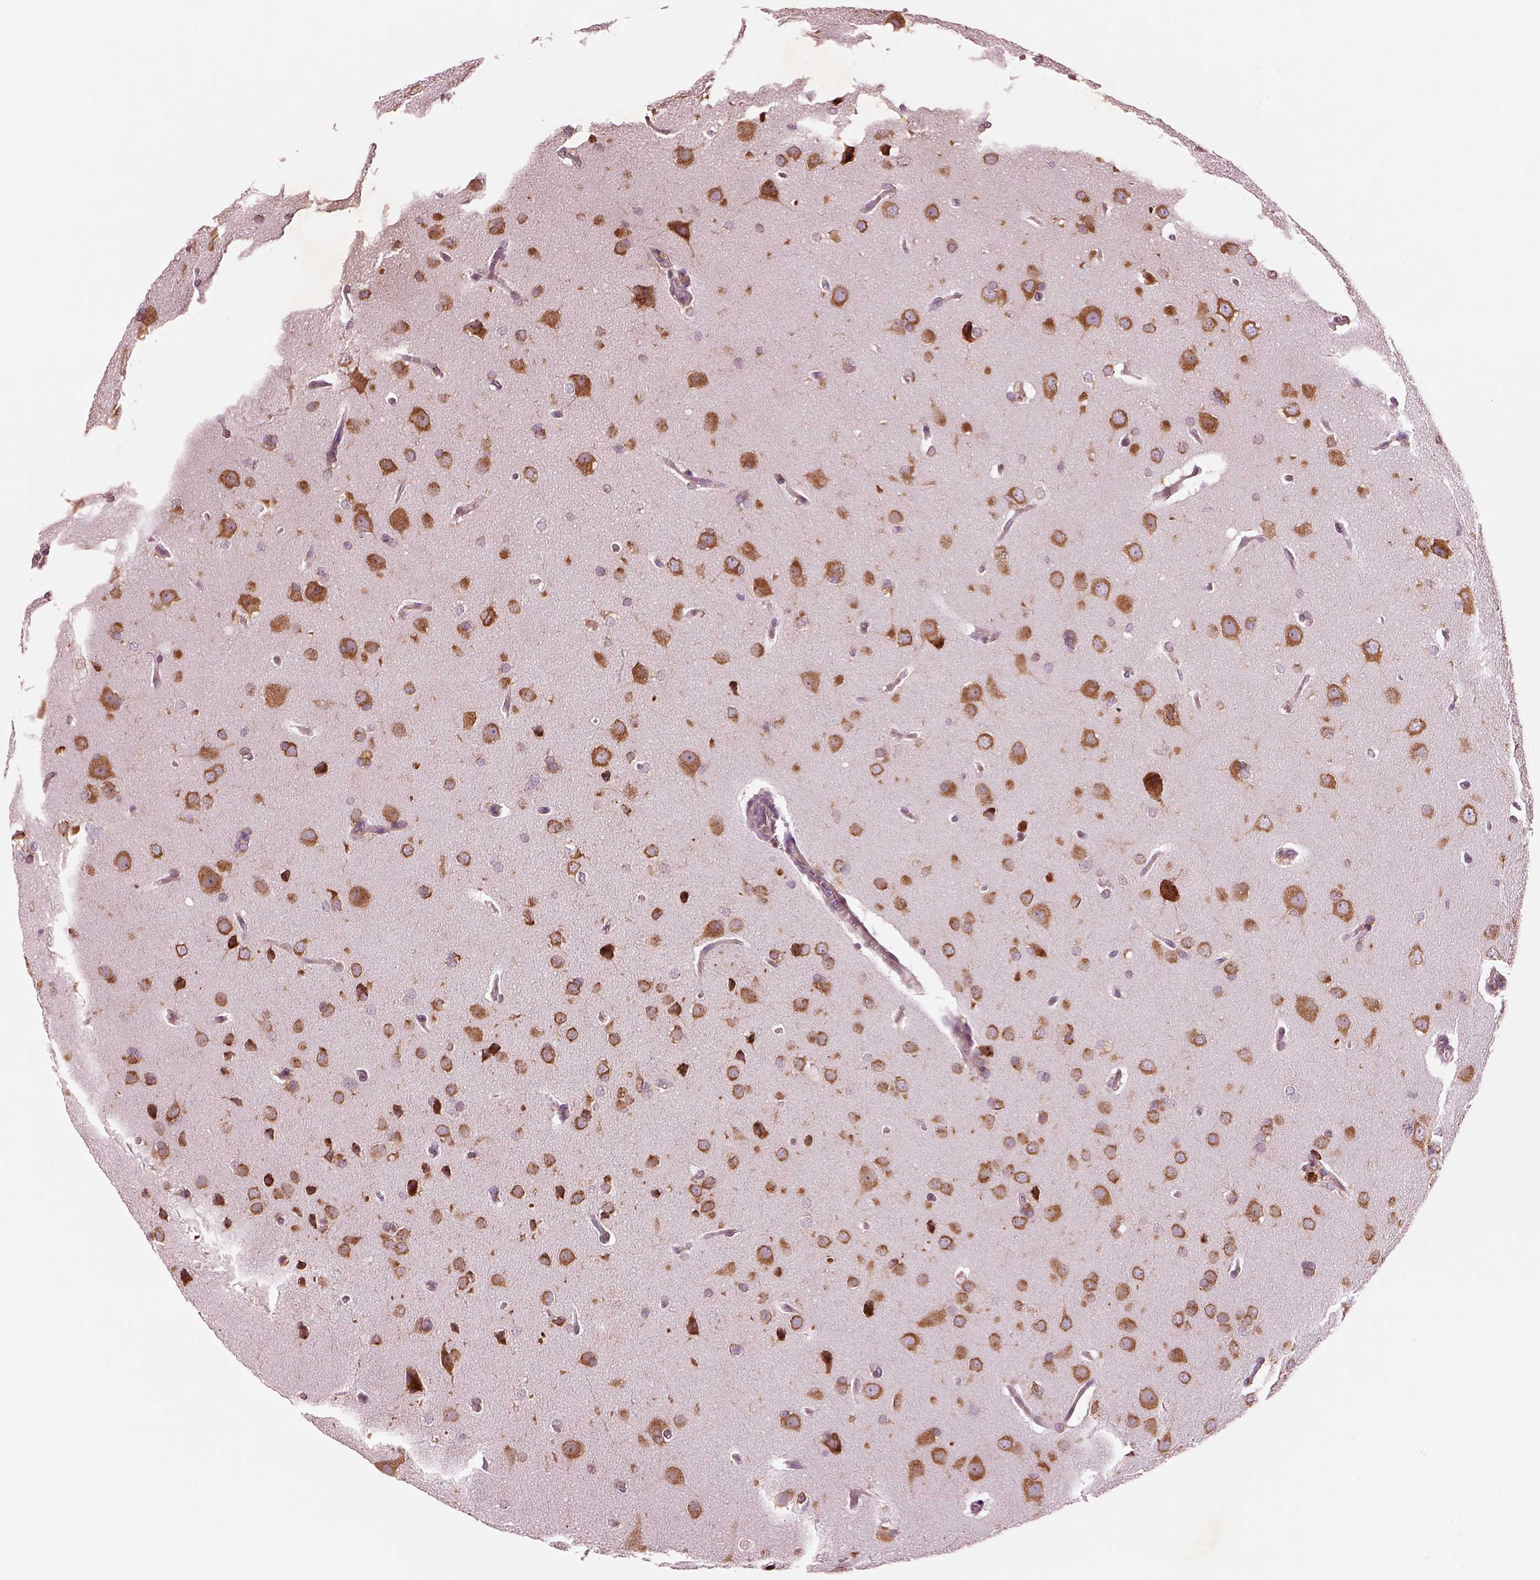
{"staining": {"intensity": "moderate", "quantity": "<25%", "location": "cytoplasmic/membranous"}, "tissue": "glioma", "cell_type": "Tumor cells", "image_type": "cancer", "snomed": [{"axis": "morphology", "description": "Glioma, malignant, Low grade"}, {"axis": "topography", "description": "Brain"}], "caption": "Immunohistochemistry (IHC) image of neoplastic tissue: human glioma stained using IHC displays low levels of moderate protein expression localized specifically in the cytoplasmic/membranous of tumor cells, appearing as a cytoplasmic/membranous brown color.", "gene": "SEC23A", "patient": {"sex": "female", "age": 54}}